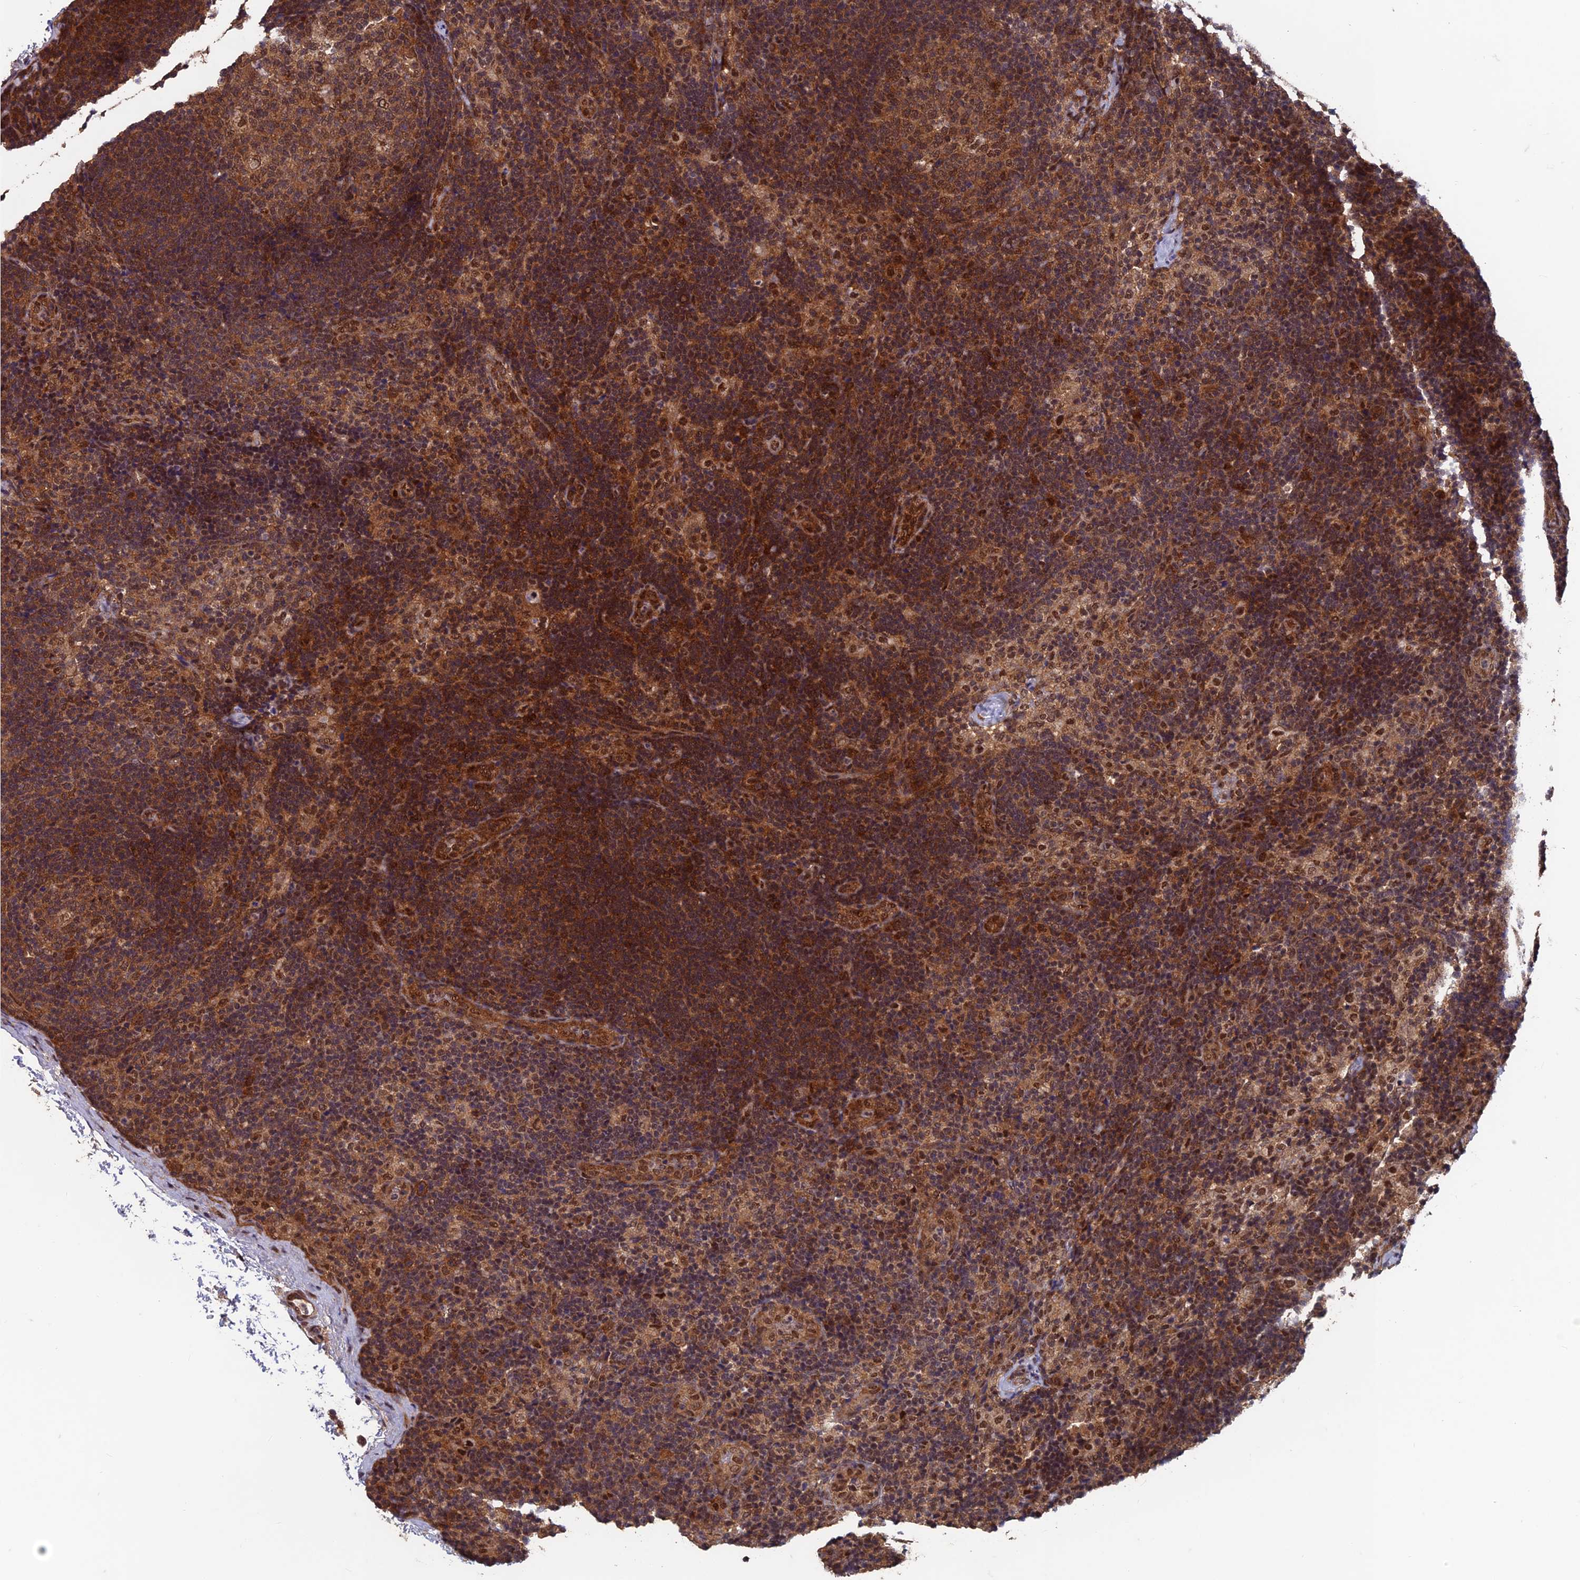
{"staining": {"intensity": "moderate", "quantity": ">75%", "location": "cytoplasmic/membranous,nuclear"}, "tissue": "lymph node", "cell_type": "Germinal center cells", "image_type": "normal", "snomed": [{"axis": "morphology", "description": "Normal tissue, NOS"}, {"axis": "topography", "description": "Lymph node"}], "caption": "High-power microscopy captured an immunohistochemistry image of unremarkable lymph node, revealing moderate cytoplasmic/membranous,nuclear positivity in approximately >75% of germinal center cells.", "gene": "FAM53C", "patient": {"sex": "female", "age": 22}}